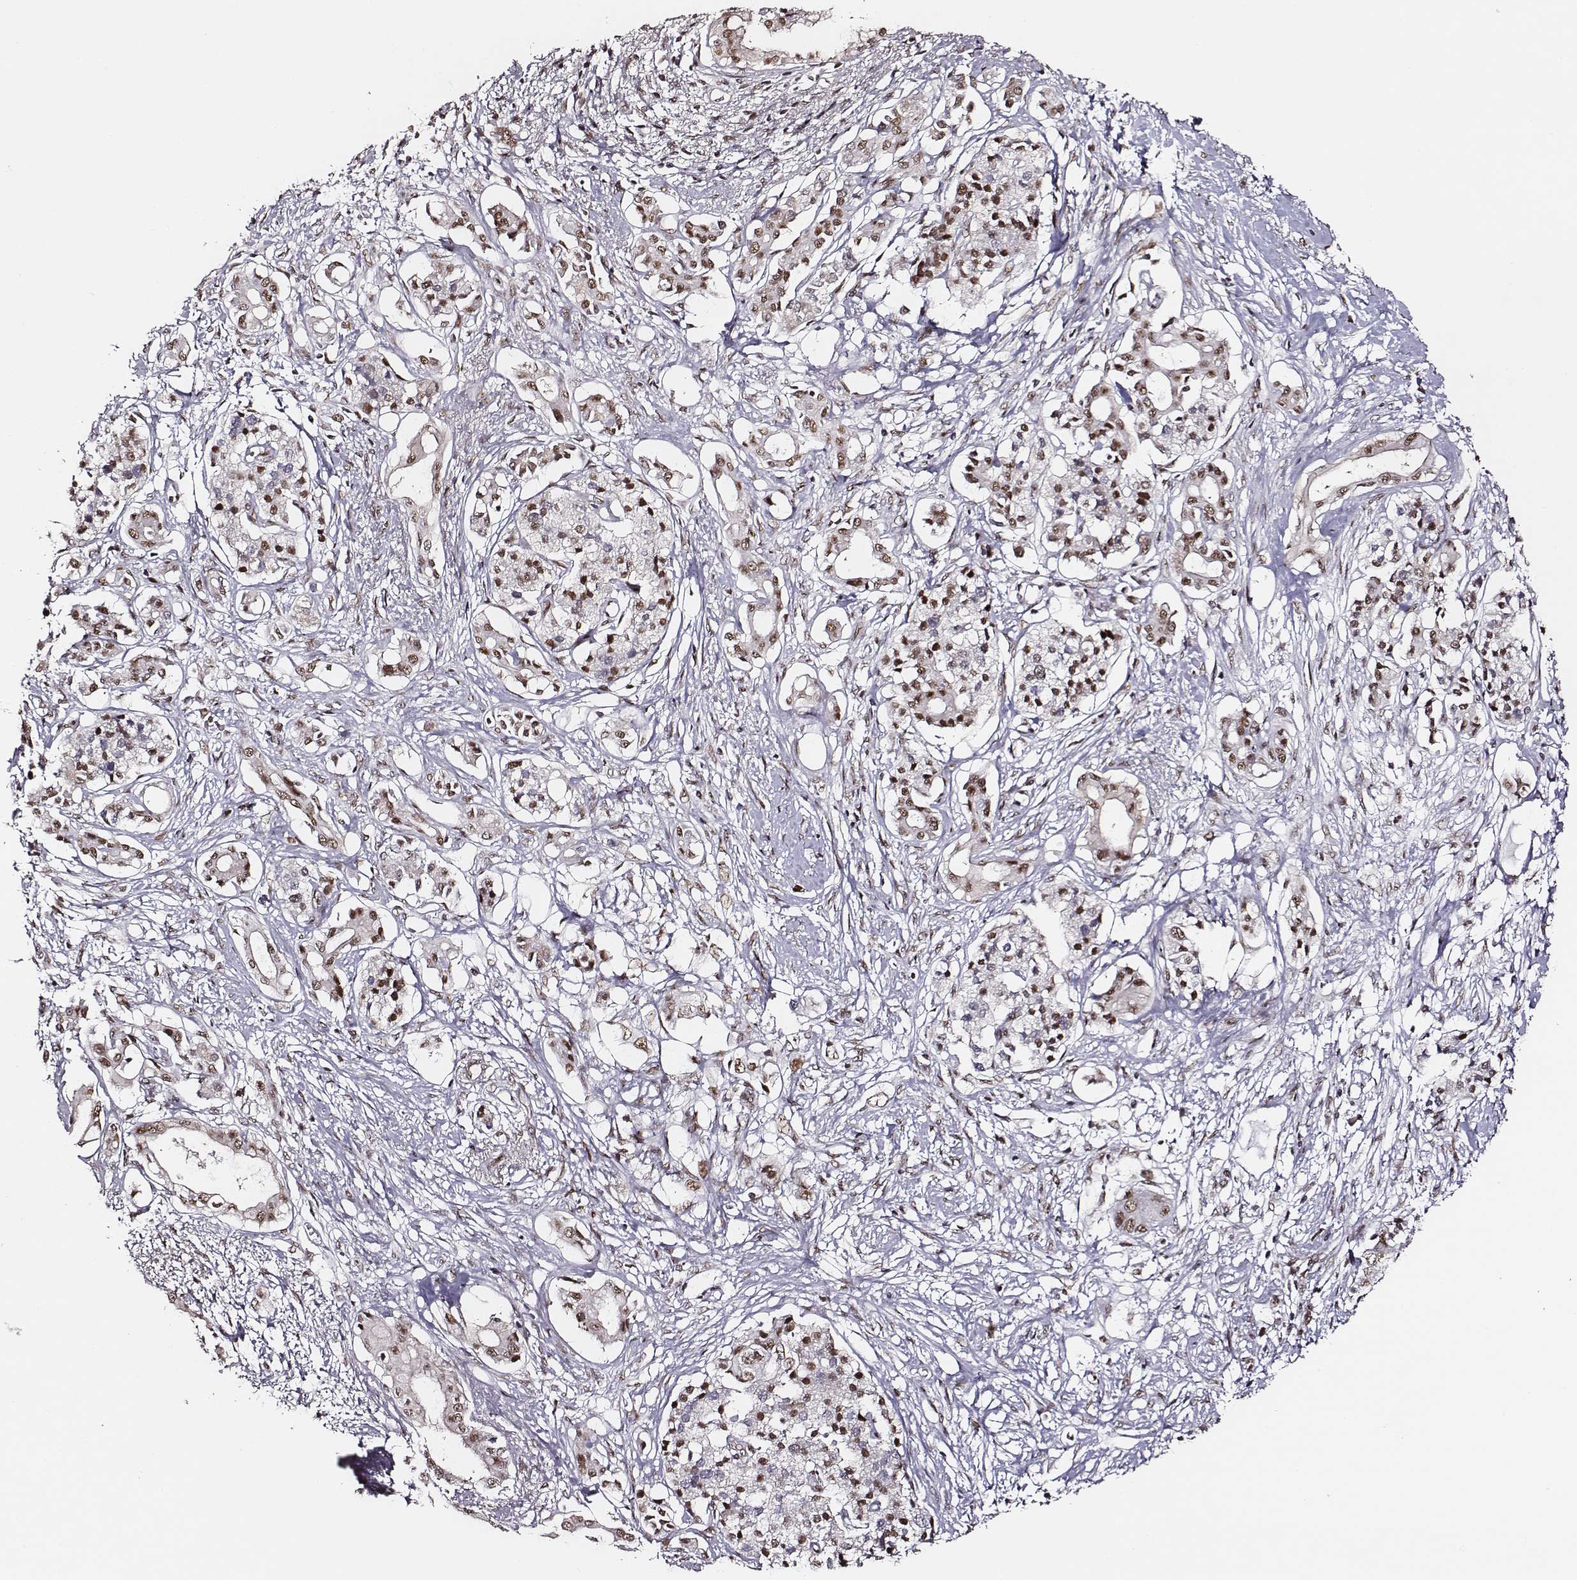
{"staining": {"intensity": "moderate", "quantity": ">75%", "location": "nuclear"}, "tissue": "pancreatic cancer", "cell_type": "Tumor cells", "image_type": "cancer", "snomed": [{"axis": "morphology", "description": "Adenocarcinoma, NOS"}, {"axis": "topography", "description": "Pancreas"}], "caption": "Immunohistochemical staining of human pancreatic adenocarcinoma displays moderate nuclear protein staining in approximately >75% of tumor cells.", "gene": "PPARA", "patient": {"sex": "female", "age": 63}}